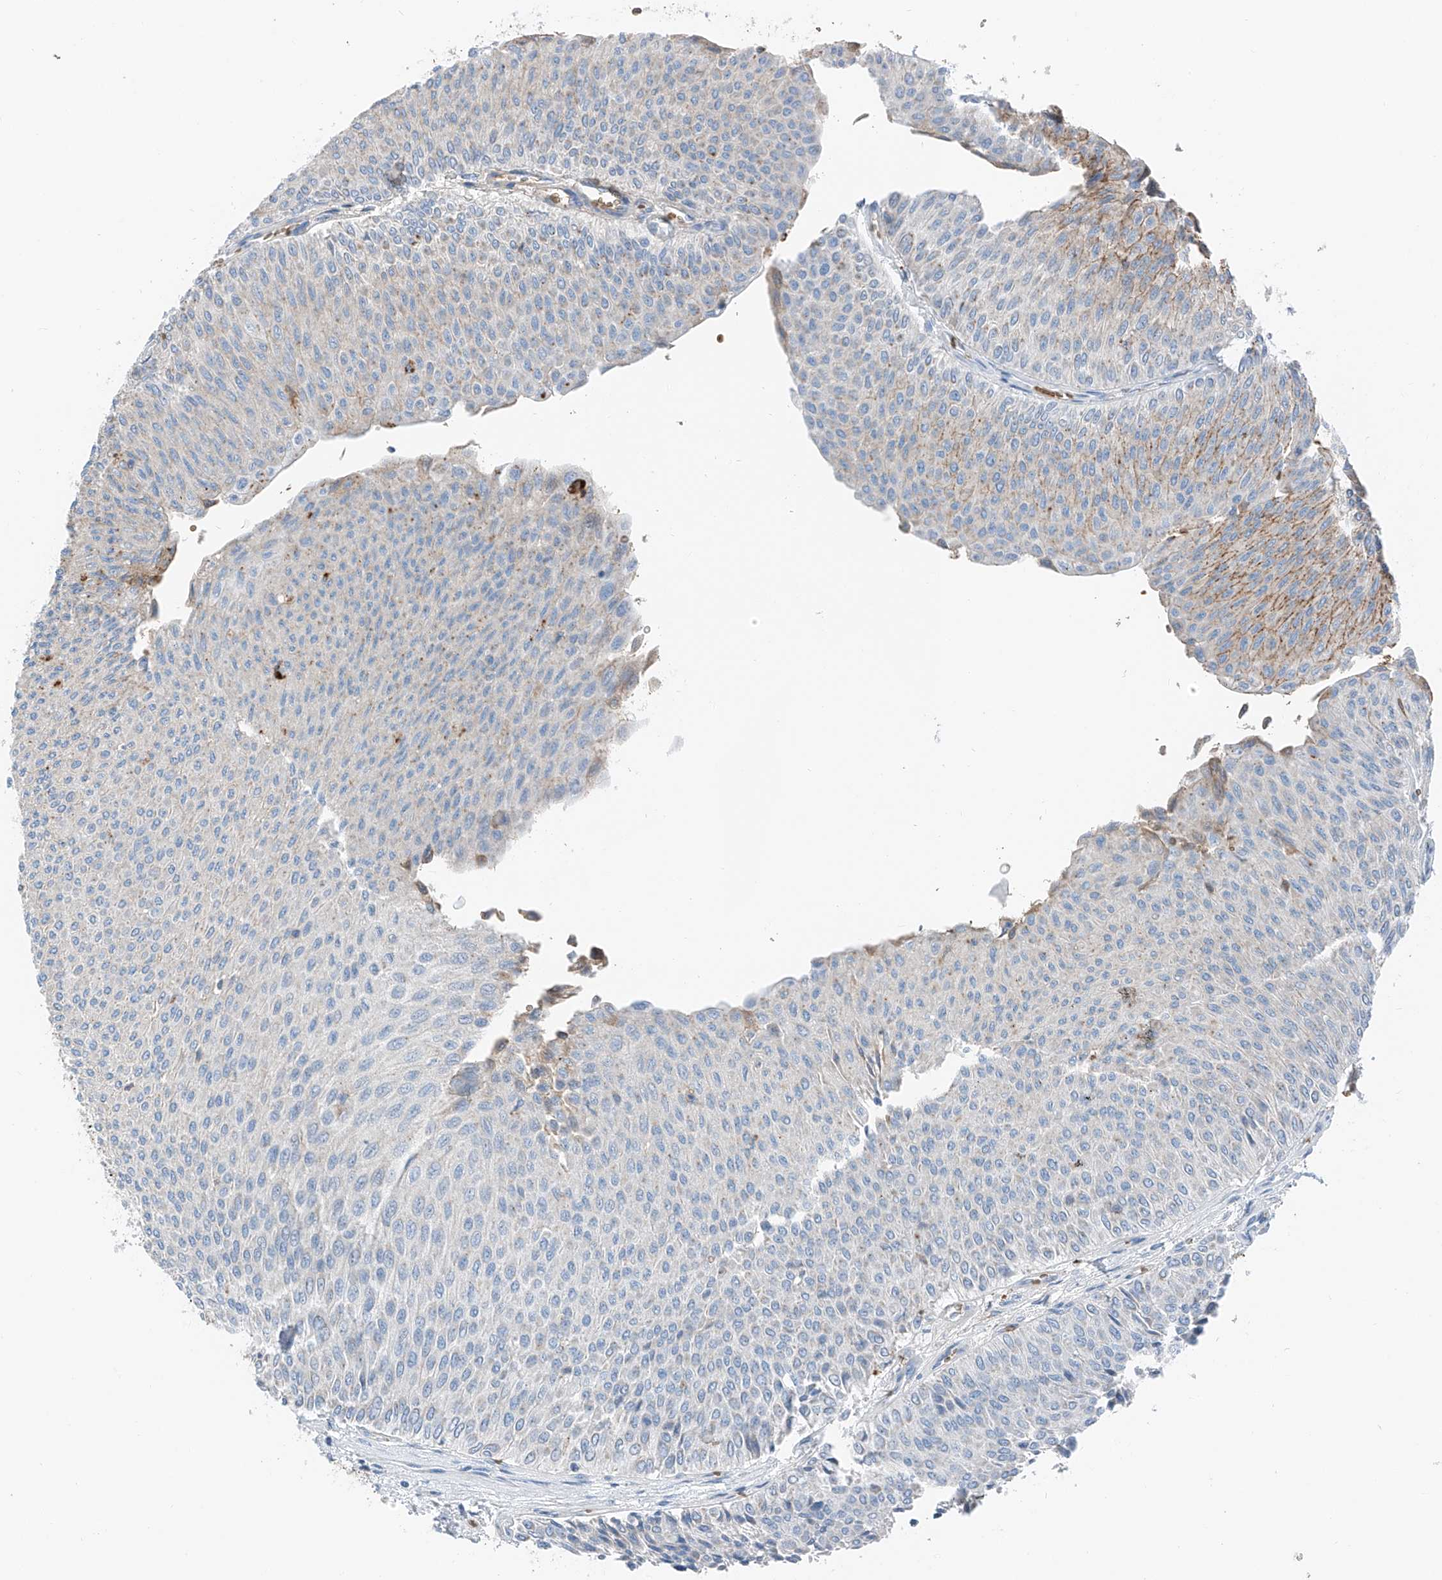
{"staining": {"intensity": "weak", "quantity": "<25%", "location": "cytoplasmic/membranous"}, "tissue": "urothelial cancer", "cell_type": "Tumor cells", "image_type": "cancer", "snomed": [{"axis": "morphology", "description": "Urothelial carcinoma, Low grade"}, {"axis": "topography", "description": "Urinary bladder"}], "caption": "An immunohistochemistry (IHC) photomicrograph of urothelial carcinoma (low-grade) is shown. There is no staining in tumor cells of urothelial carcinoma (low-grade). (IHC, brightfield microscopy, high magnification).", "gene": "PRSS23", "patient": {"sex": "male", "age": 78}}